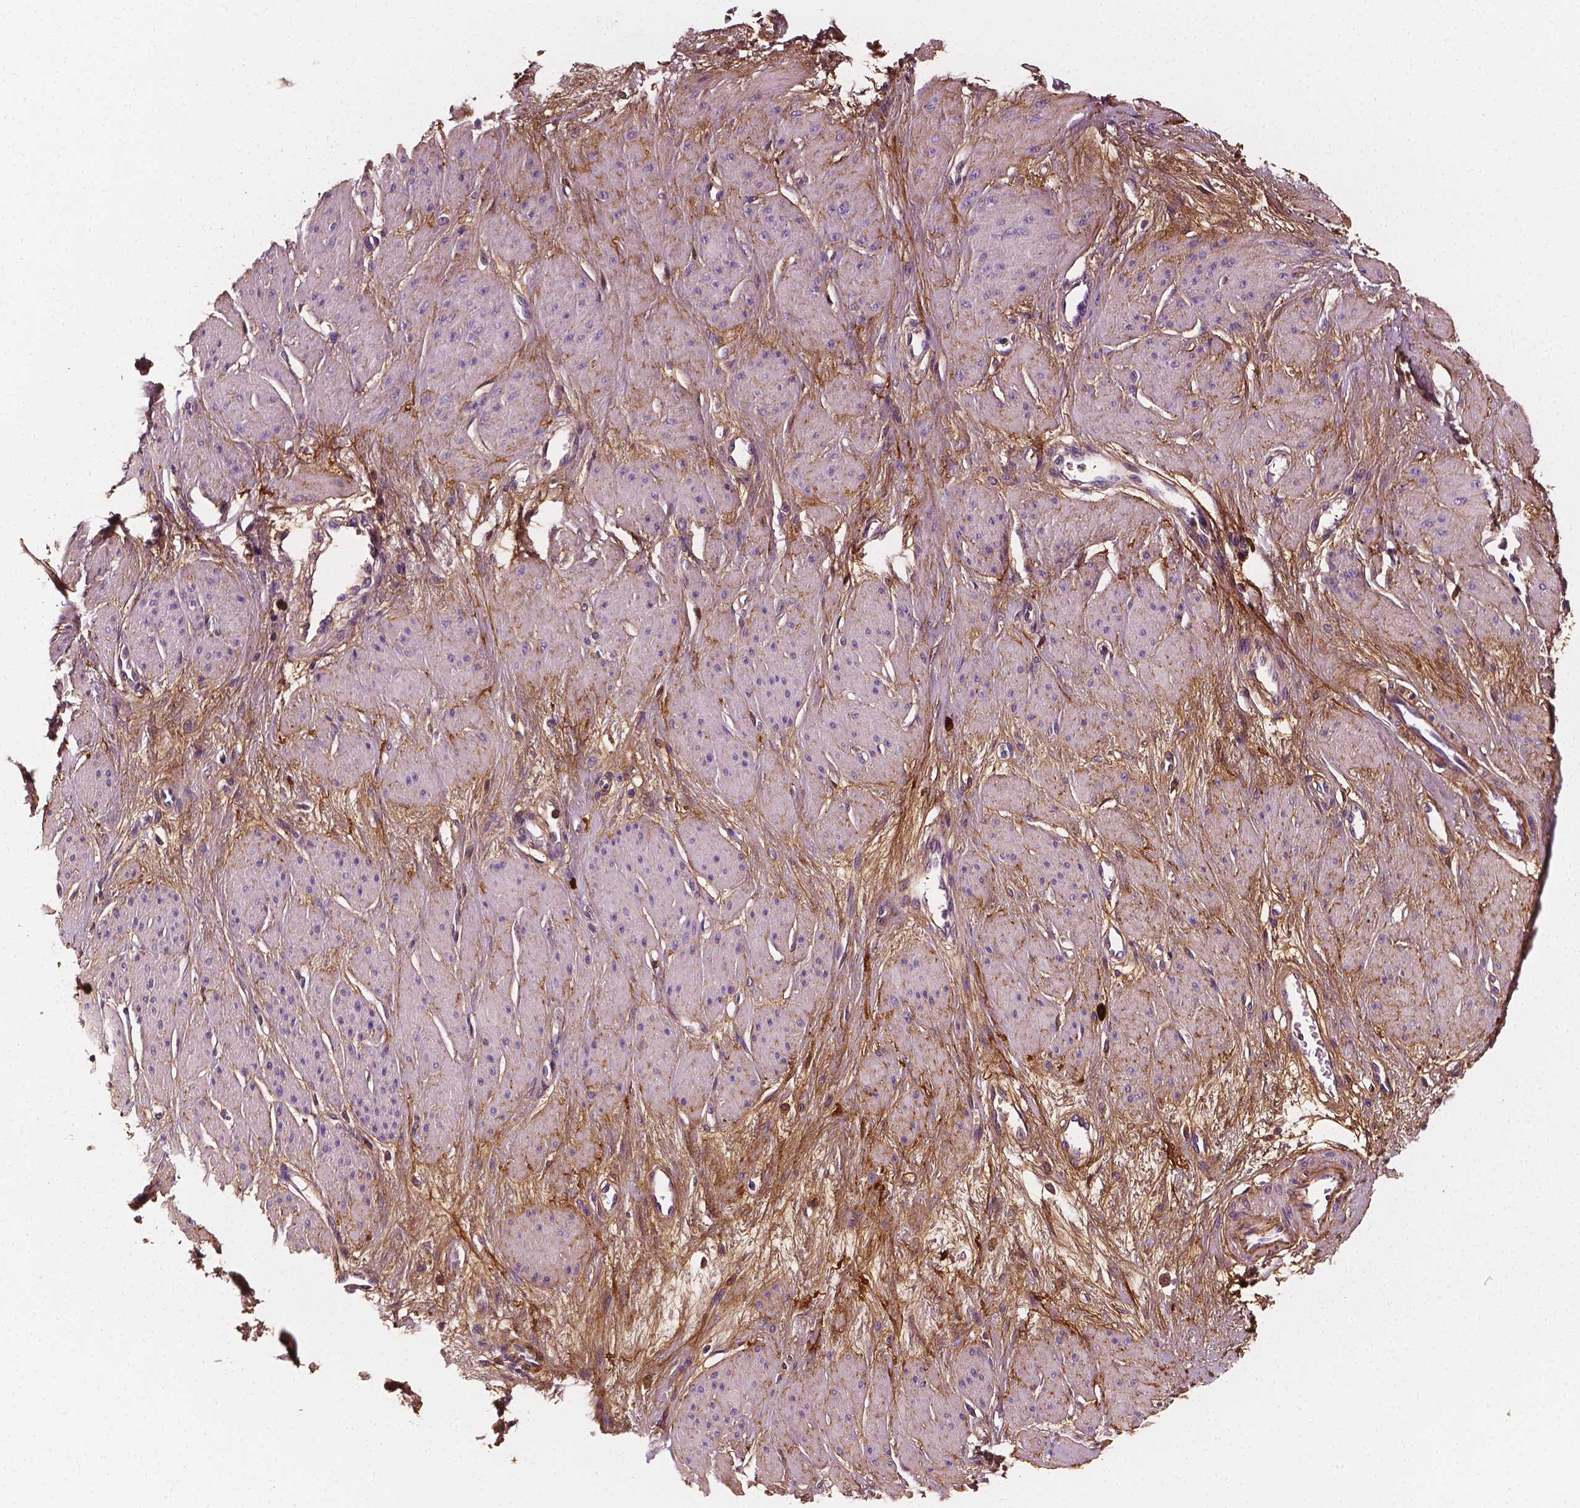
{"staining": {"intensity": "negative", "quantity": "none", "location": "none"}, "tissue": "smooth muscle", "cell_type": "Smooth muscle cells", "image_type": "normal", "snomed": [{"axis": "morphology", "description": "Normal tissue, NOS"}, {"axis": "topography", "description": "Smooth muscle"}, {"axis": "topography", "description": "Uterus"}], "caption": "Immunohistochemistry (IHC) photomicrograph of unremarkable smooth muscle: human smooth muscle stained with DAB shows no significant protein staining in smooth muscle cells.", "gene": "FBLN1", "patient": {"sex": "female", "age": 39}}